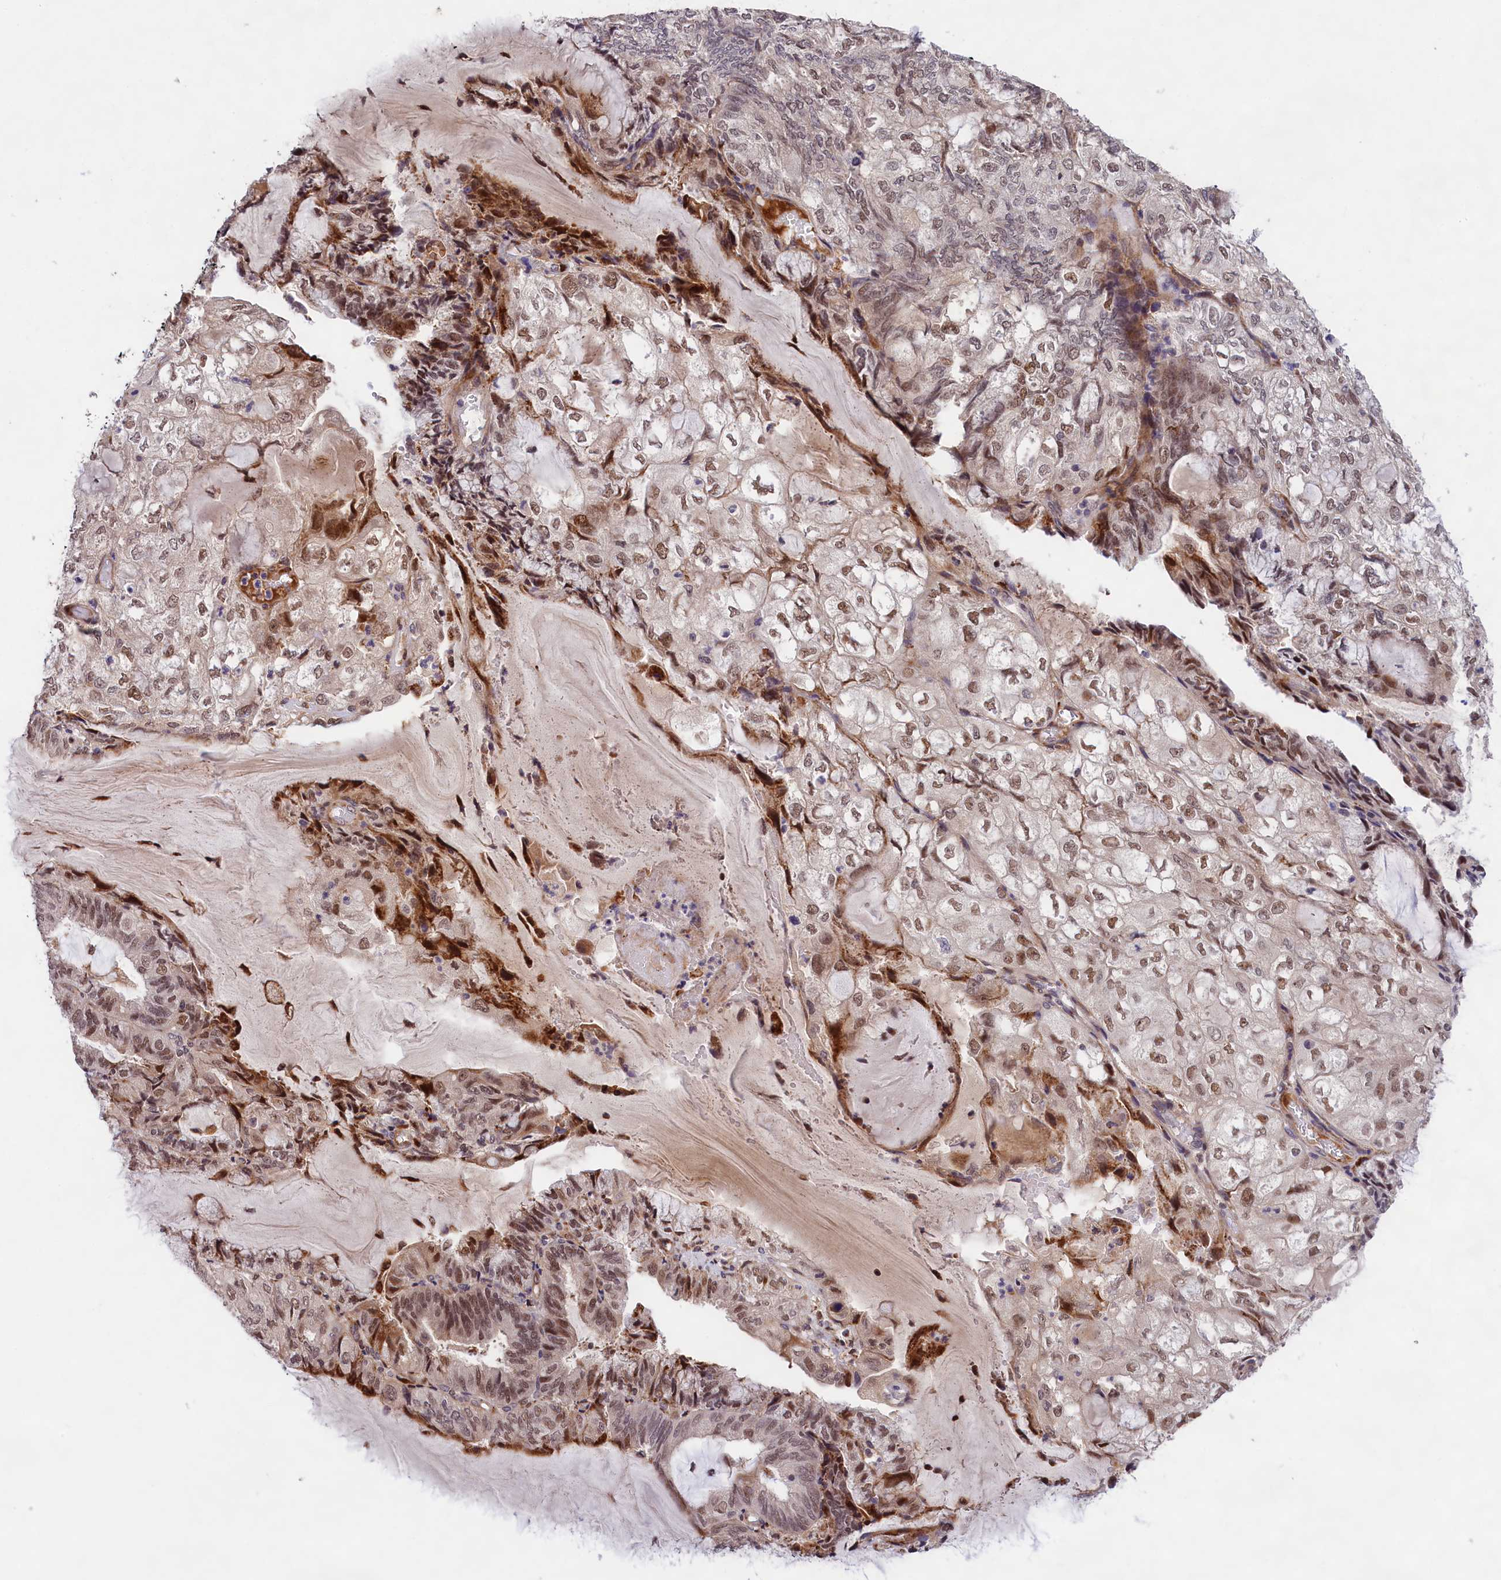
{"staining": {"intensity": "moderate", "quantity": "25%-75%", "location": "nuclear"}, "tissue": "endometrial cancer", "cell_type": "Tumor cells", "image_type": "cancer", "snomed": [{"axis": "morphology", "description": "Adenocarcinoma, NOS"}, {"axis": "topography", "description": "Endometrium"}], "caption": "This micrograph displays IHC staining of human adenocarcinoma (endometrial), with medium moderate nuclear expression in about 25%-75% of tumor cells.", "gene": "FBXO45", "patient": {"sex": "female", "age": 81}}